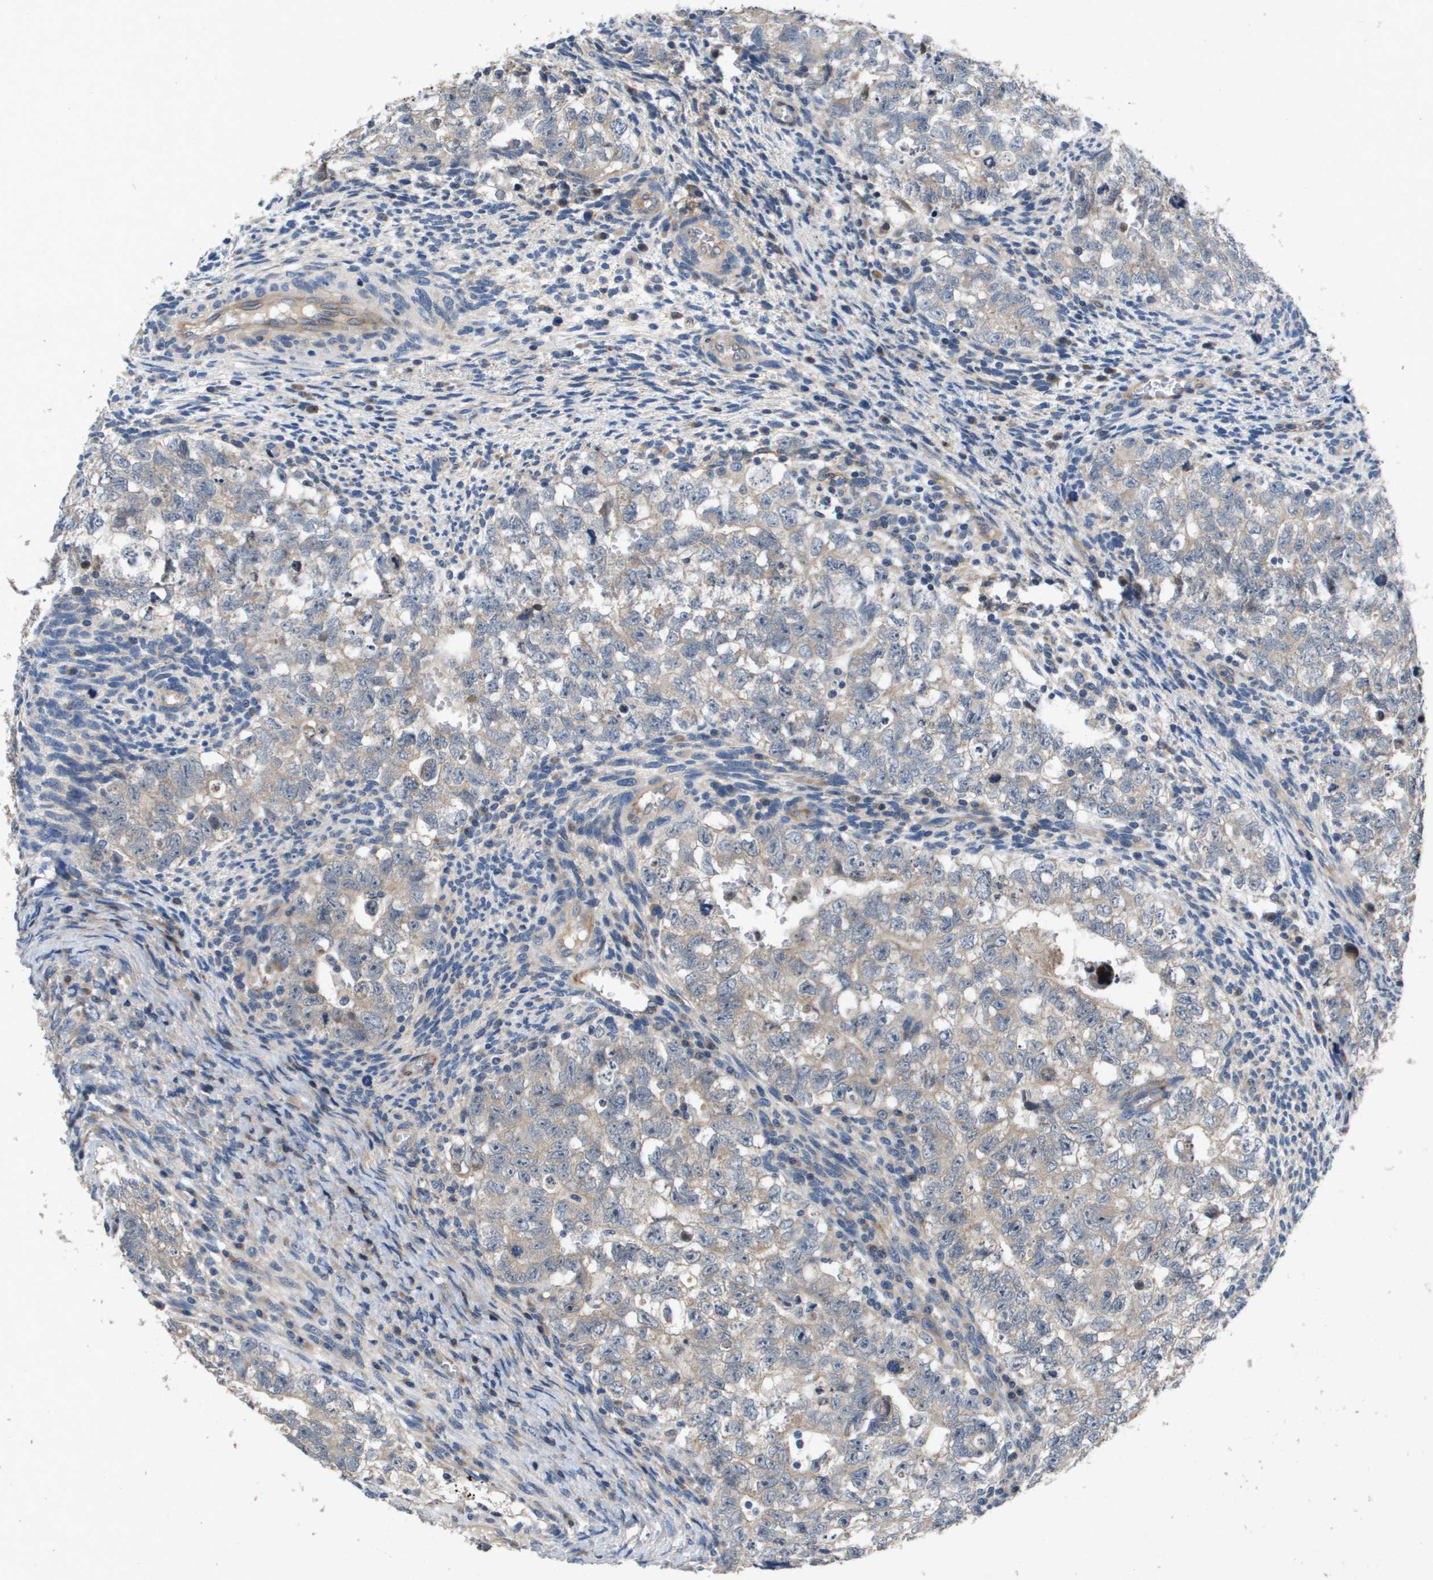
{"staining": {"intensity": "negative", "quantity": "none", "location": "none"}, "tissue": "testis cancer", "cell_type": "Tumor cells", "image_type": "cancer", "snomed": [{"axis": "morphology", "description": "Seminoma, NOS"}, {"axis": "morphology", "description": "Carcinoma, Embryonal, NOS"}, {"axis": "topography", "description": "Testis"}], "caption": "A micrograph of human testis cancer is negative for staining in tumor cells.", "gene": "ENTPD2", "patient": {"sex": "male", "age": 38}}